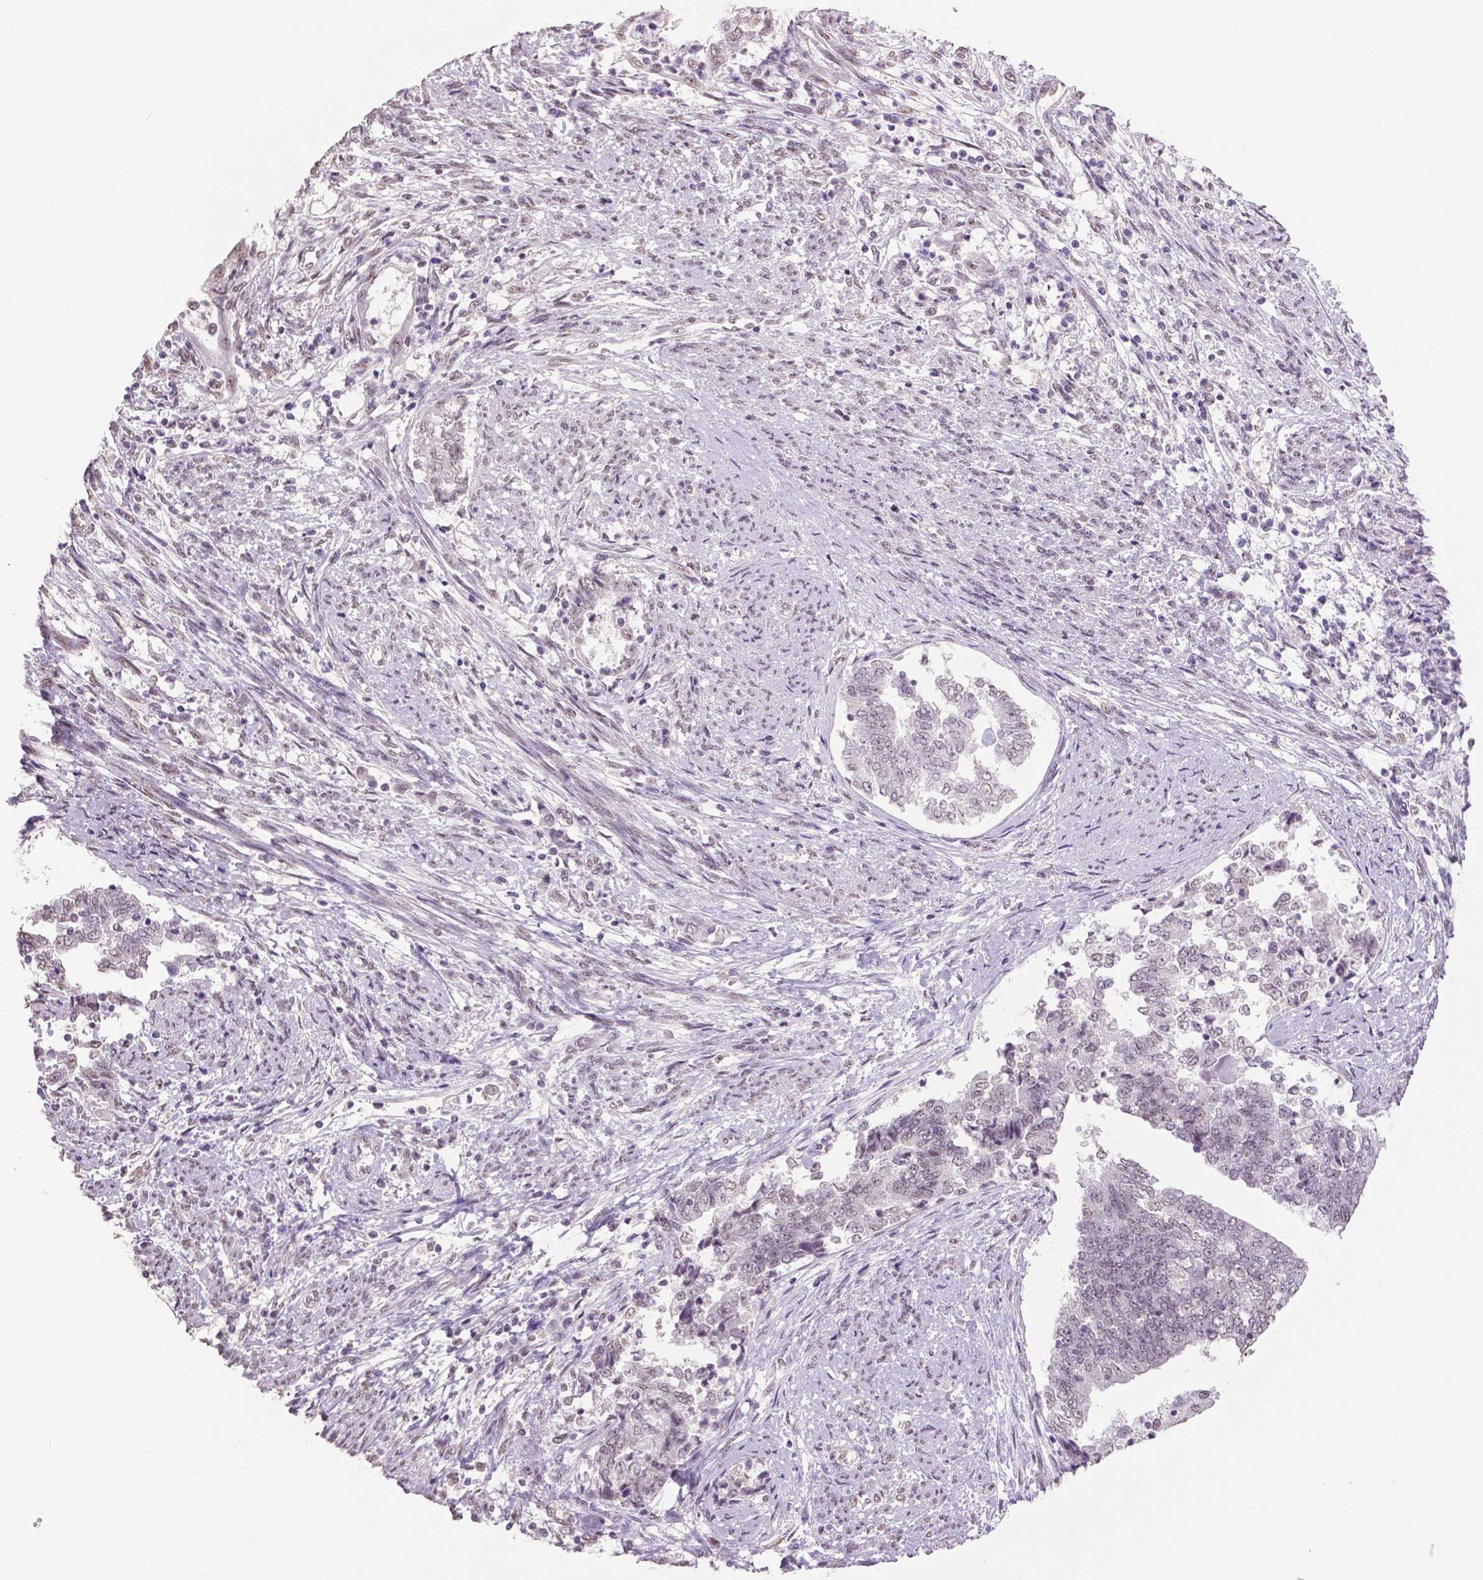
{"staining": {"intensity": "negative", "quantity": "none", "location": "none"}, "tissue": "endometrial cancer", "cell_type": "Tumor cells", "image_type": "cancer", "snomed": [{"axis": "morphology", "description": "Adenocarcinoma, NOS"}, {"axis": "topography", "description": "Endometrium"}], "caption": "Immunohistochemical staining of human adenocarcinoma (endometrial) reveals no significant positivity in tumor cells.", "gene": "IGF2BP1", "patient": {"sex": "female", "age": 65}}